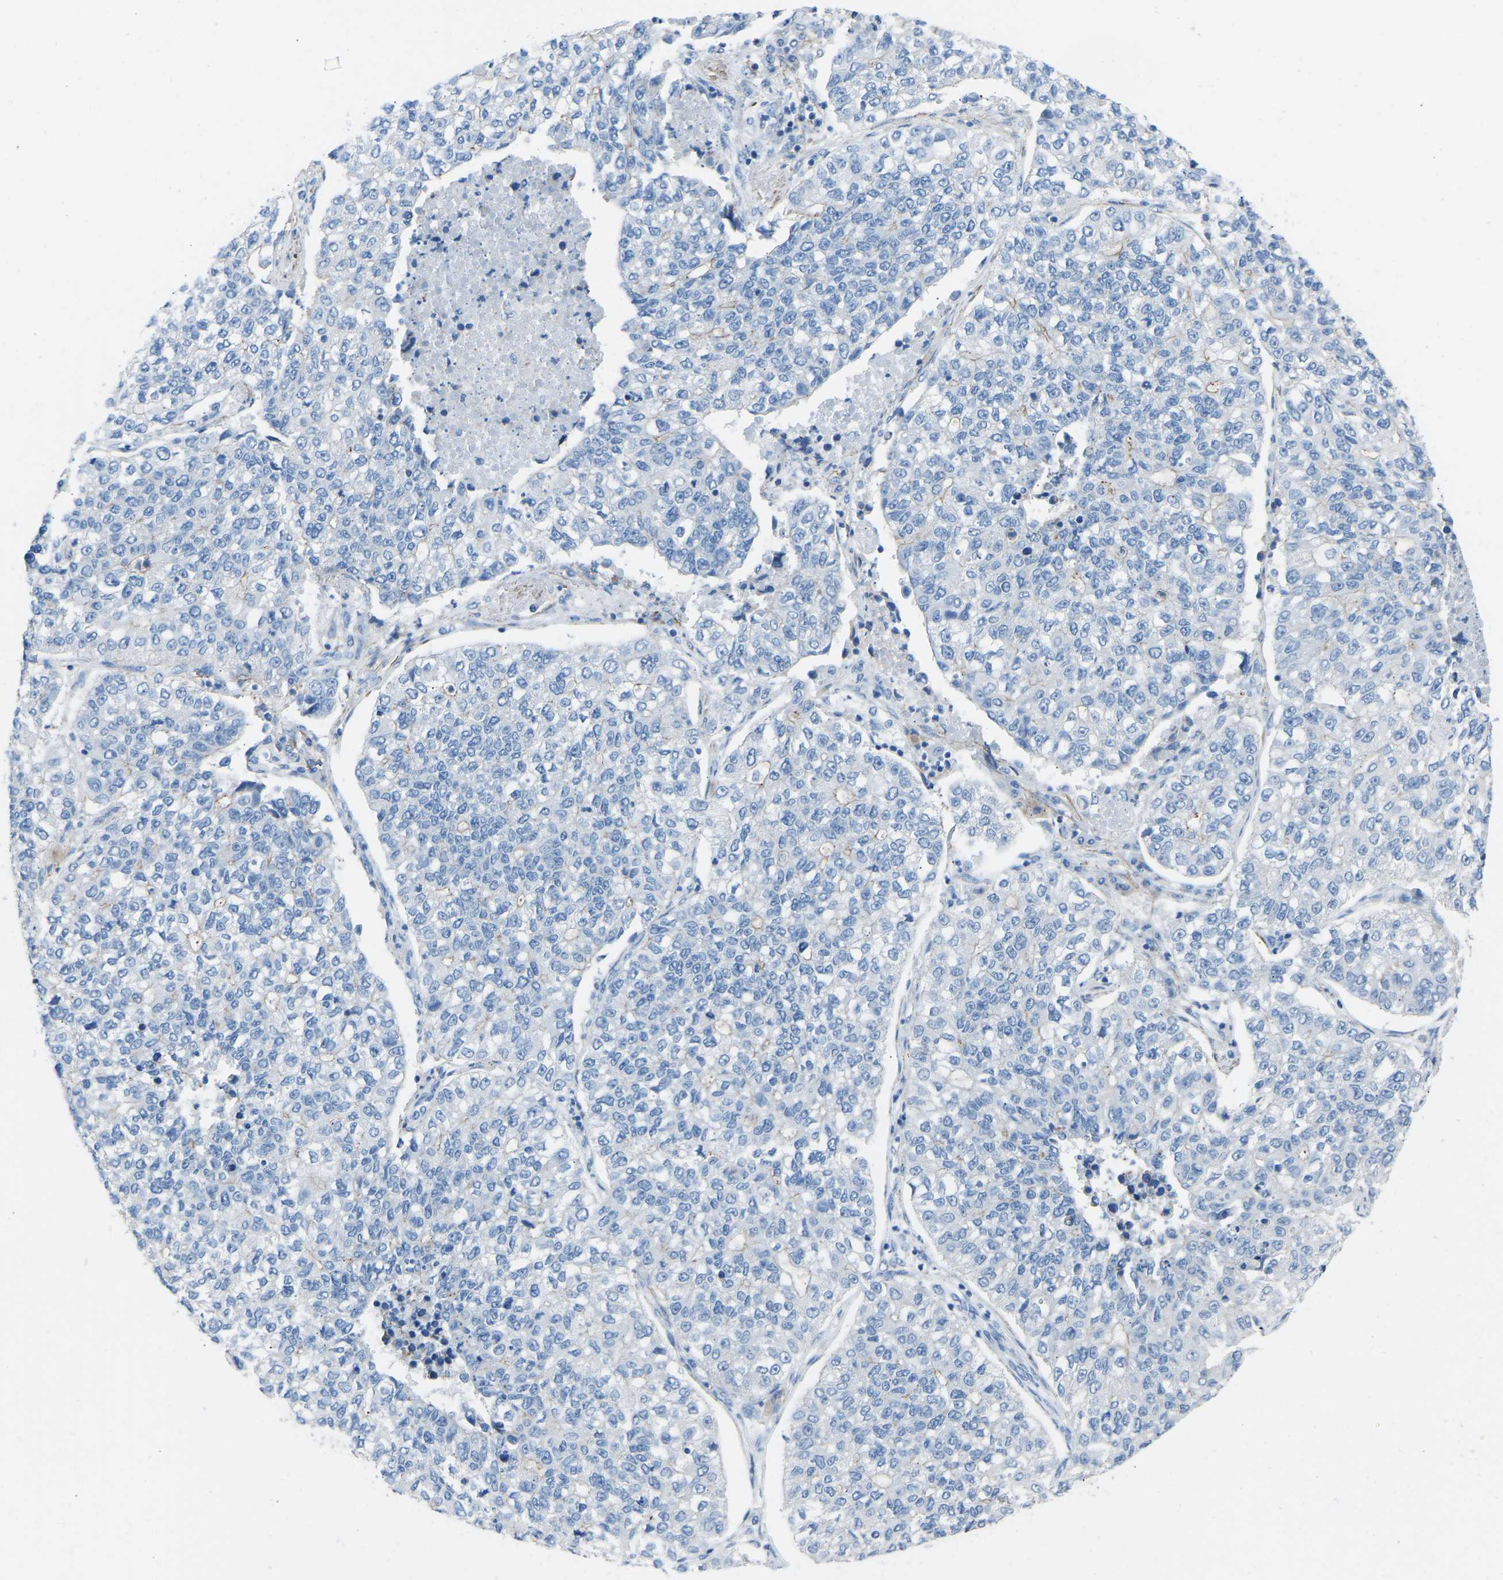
{"staining": {"intensity": "negative", "quantity": "none", "location": "none"}, "tissue": "lung cancer", "cell_type": "Tumor cells", "image_type": "cancer", "snomed": [{"axis": "morphology", "description": "Adenocarcinoma, NOS"}, {"axis": "topography", "description": "Lung"}], "caption": "Immunohistochemistry of lung cancer (adenocarcinoma) exhibits no staining in tumor cells. (Immunohistochemistry, brightfield microscopy, high magnification).", "gene": "MYH10", "patient": {"sex": "male", "age": 49}}